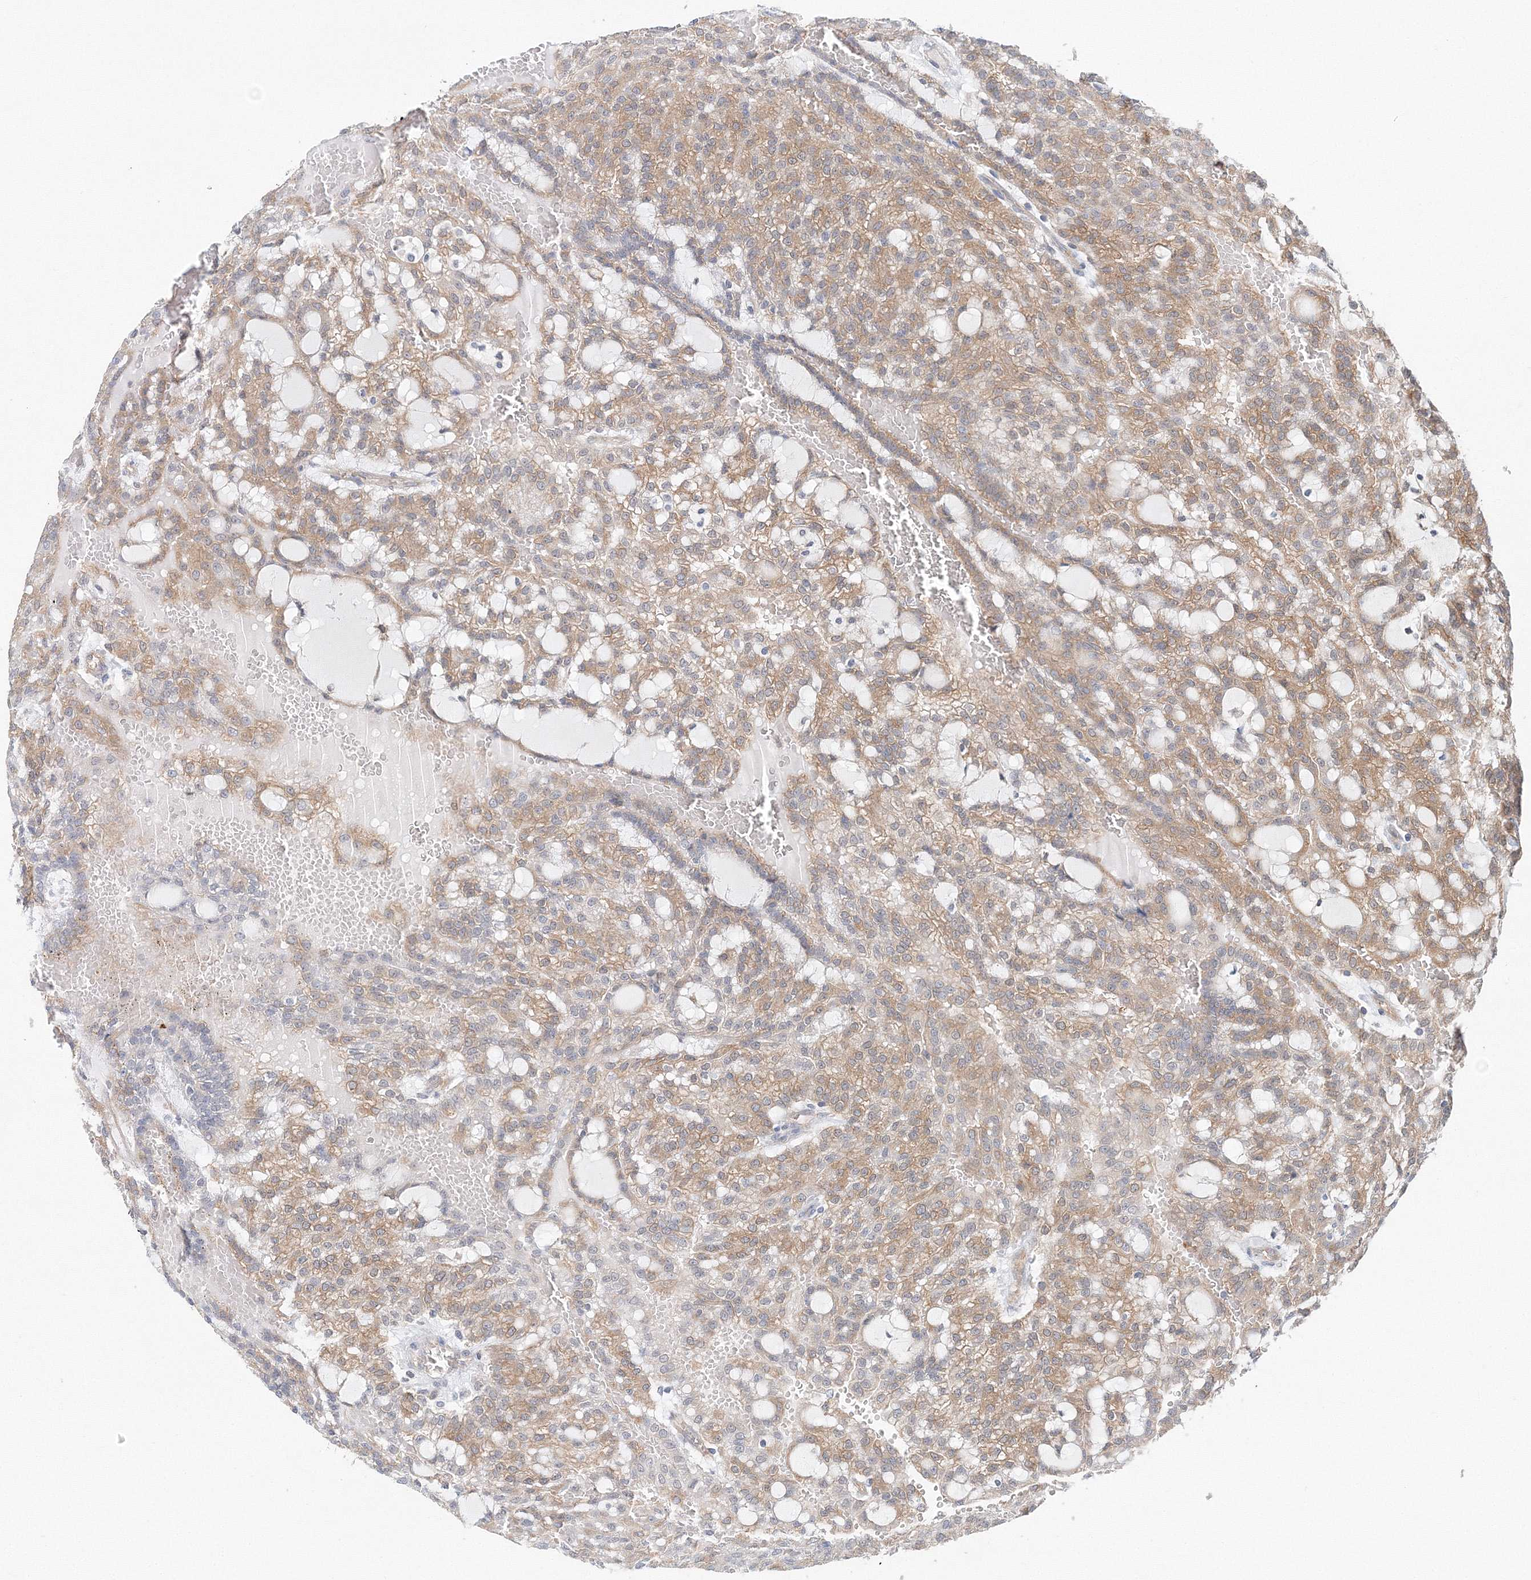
{"staining": {"intensity": "moderate", "quantity": ">75%", "location": "cytoplasmic/membranous"}, "tissue": "renal cancer", "cell_type": "Tumor cells", "image_type": "cancer", "snomed": [{"axis": "morphology", "description": "Adenocarcinoma, NOS"}, {"axis": "topography", "description": "Kidney"}], "caption": "Moderate cytoplasmic/membranous expression for a protein is appreciated in about >75% of tumor cells of renal cancer using IHC.", "gene": "TPRKB", "patient": {"sex": "male", "age": 63}}